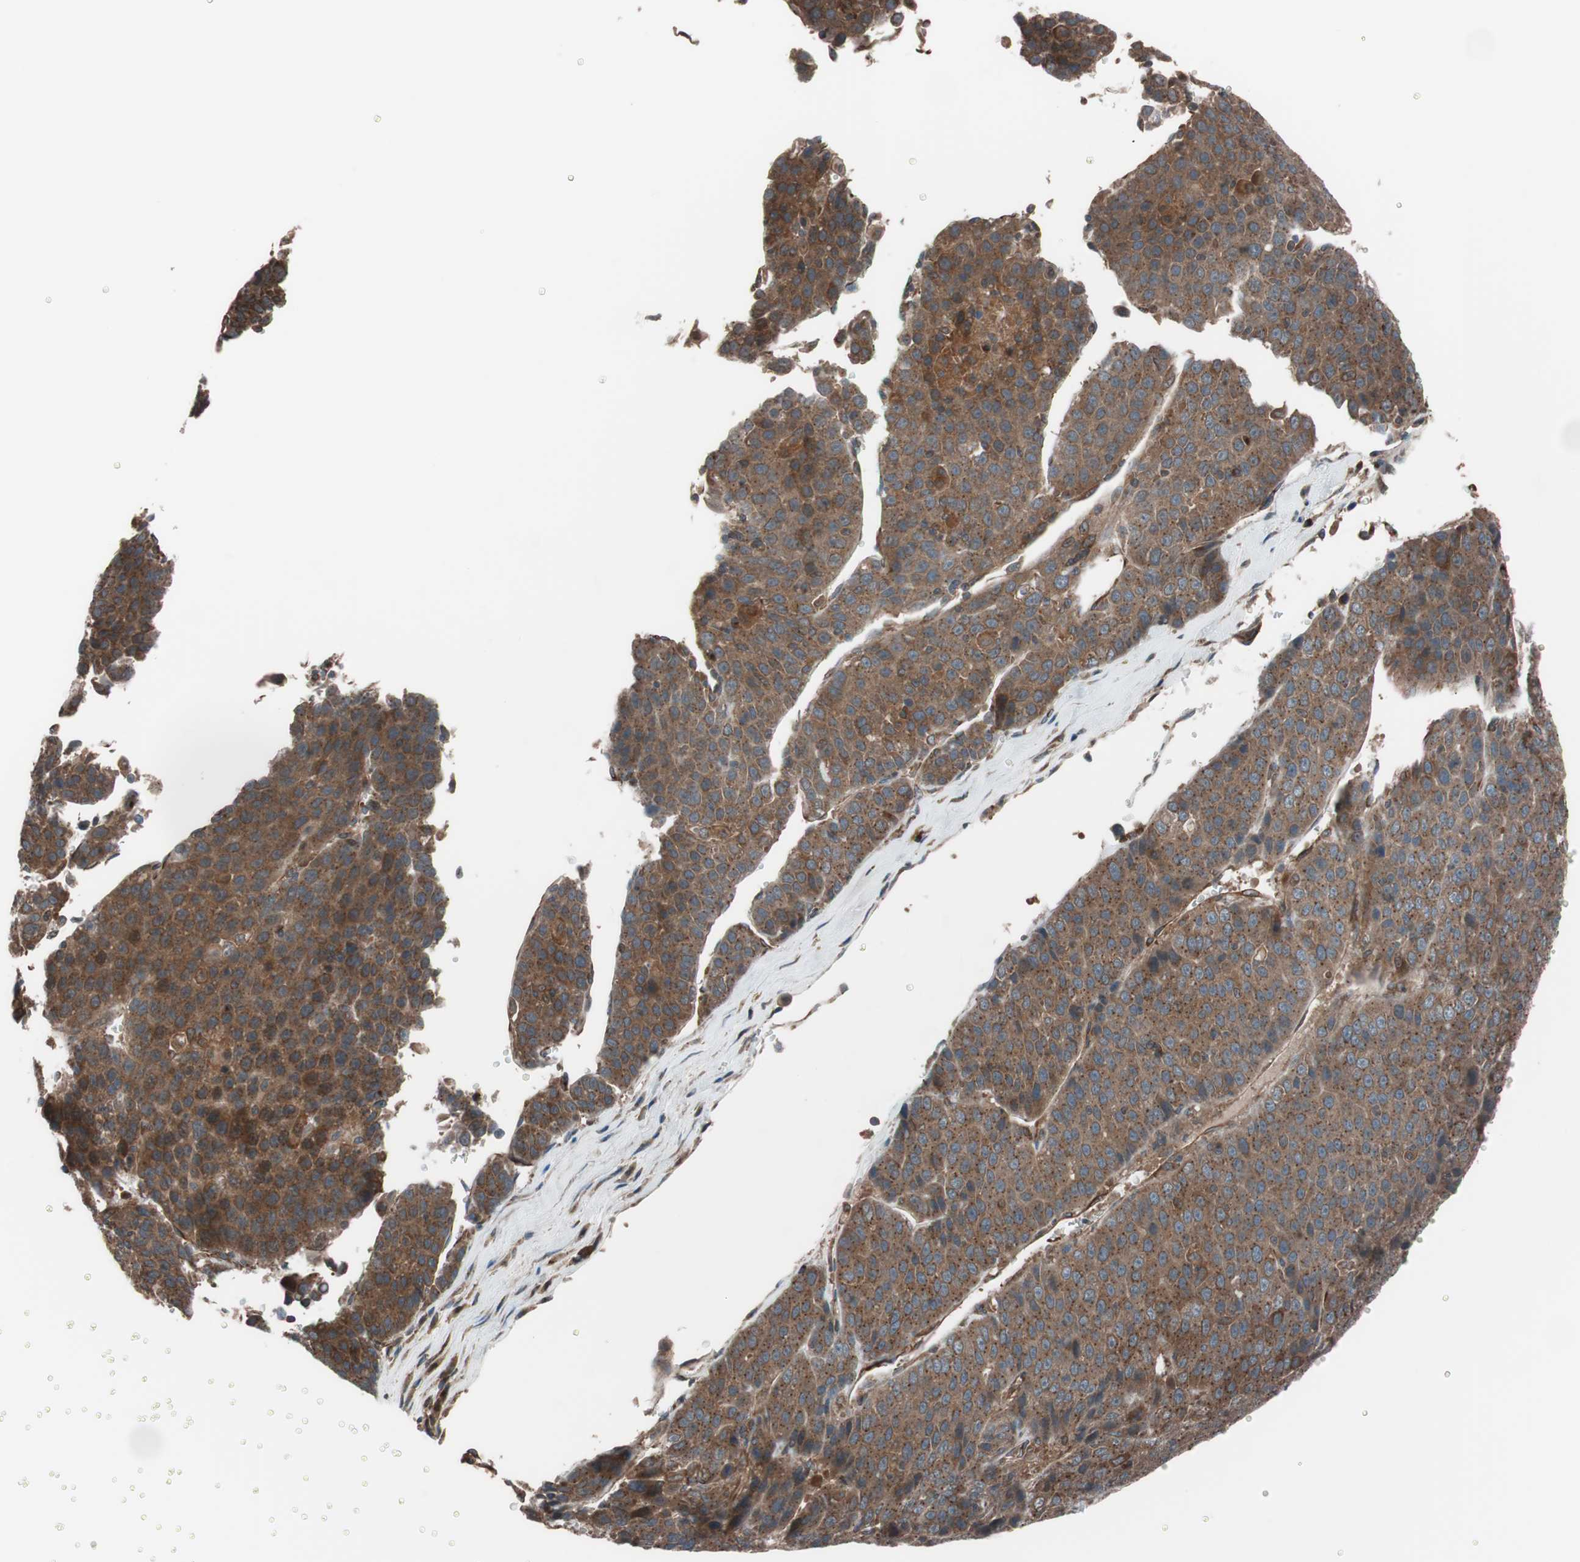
{"staining": {"intensity": "strong", "quantity": ">75%", "location": "cytoplasmic/membranous"}, "tissue": "liver cancer", "cell_type": "Tumor cells", "image_type": "cancer", "snomed": [{"axis": "morphology", "description": "Carcinoma, Hepatocellular, NOS"}, {"axis": "topography", "description": "Liver"}], "caption": "This is an image of immunohistochemistry staining of liver hepatocellular carcinoma, which shows strong expression in the cytoplasmic/membranous of tumor cells.", "gene": "SEC31A", "patient": {"sex": "female", "age": 53}}